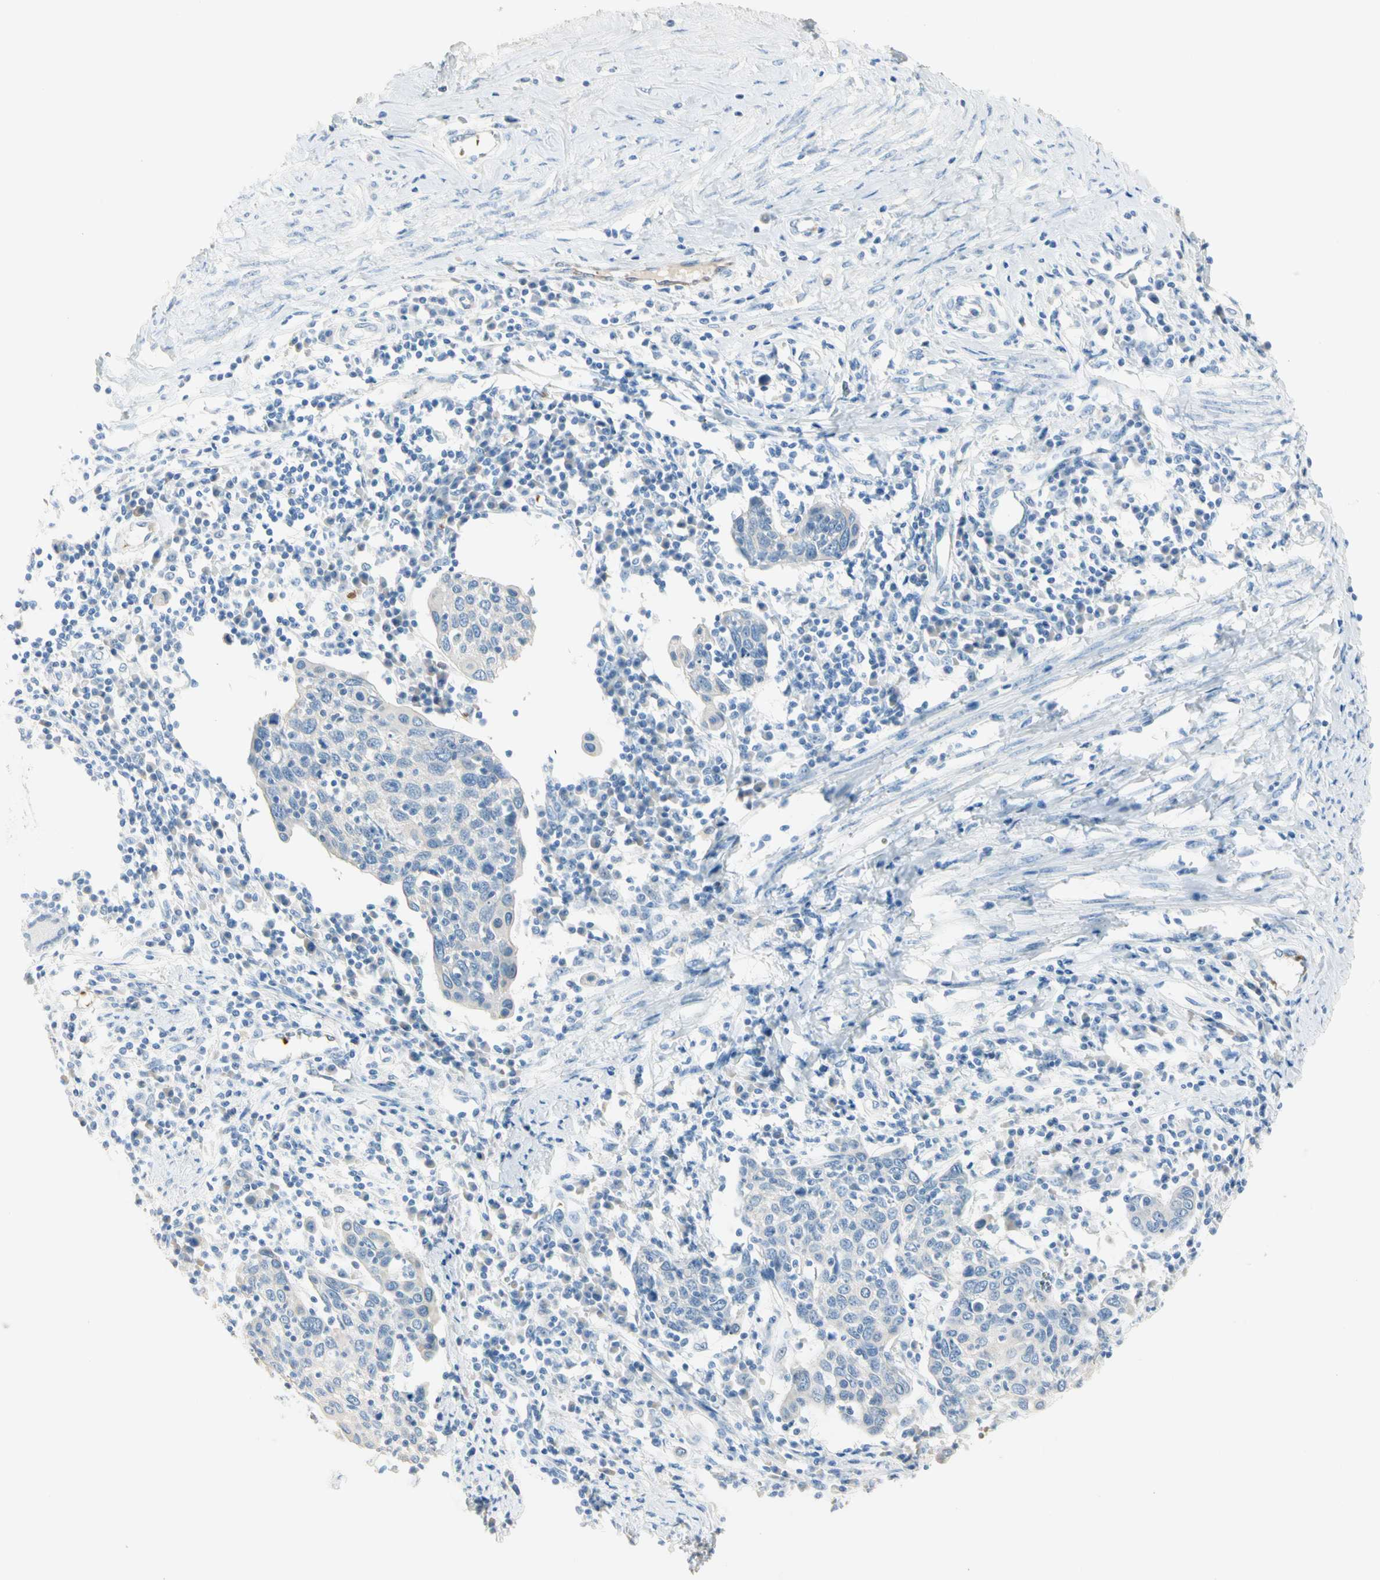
{"staining": {"intensity": "negative", "quantity": "none", "location": "none"}, "tissue": "cervical cancer", "cell_type": "Tumor cells", "image_type": "cancer", "snomed": [{"axis": "morphology", "description": "Squamous cell carcinoma, NOS"}, {"axis": "topography", "description": "Cervix"}], "caption": "Tumor cells are negative for brown protein staining in squamous cell carcinoma (cervical).", "gene": "CA1", "patient": {"sex": "female", "age": 40}}